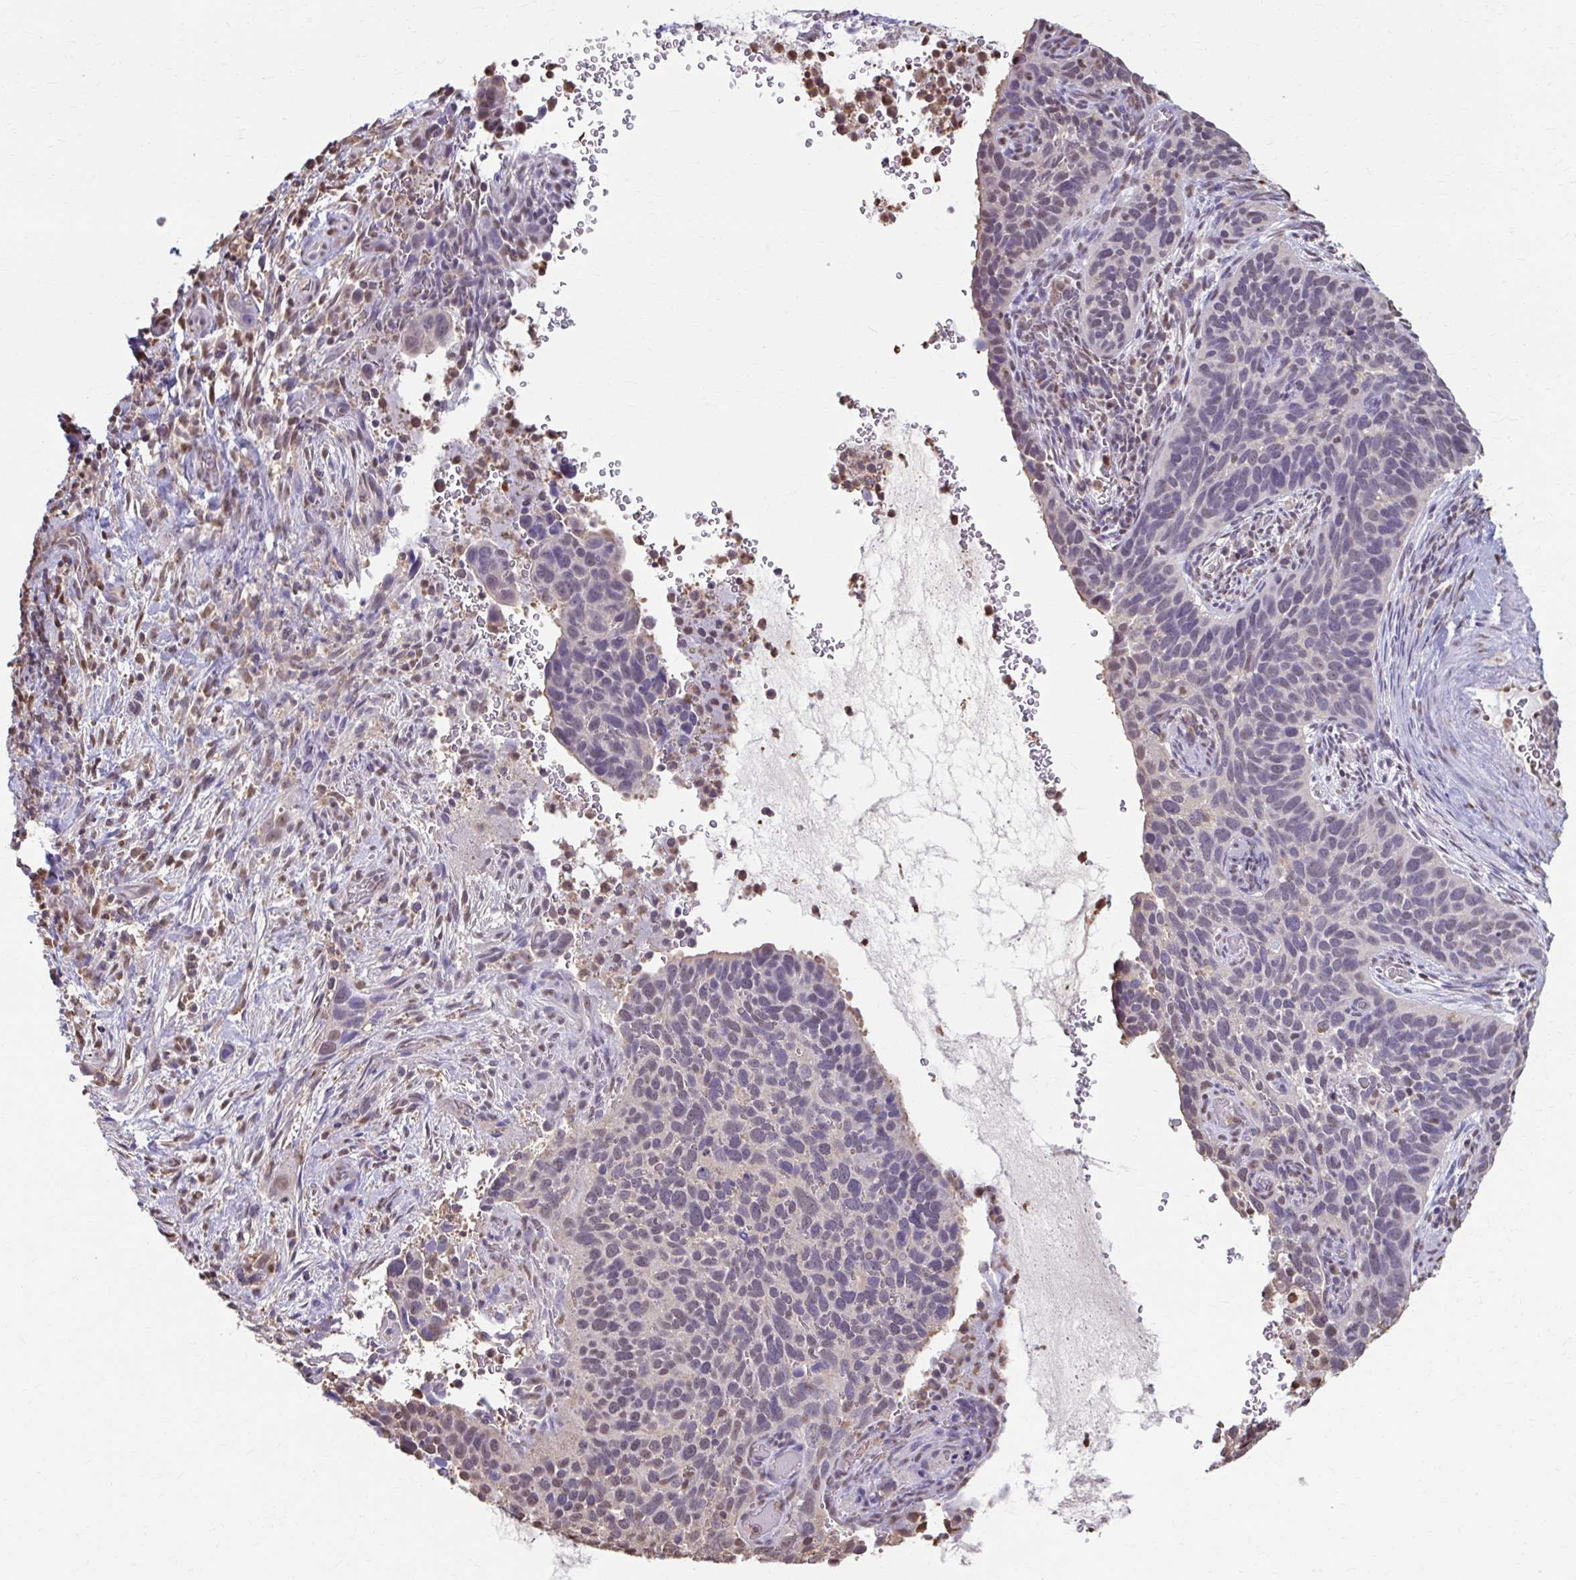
{"staining": {"intensity": "weak", "quantity": "<25%", "location": "nuclear"}, "tissue": "cervical cancer", "cell_type": "Tumor cells", "image_type": "cancer", "snomed": [{"axis": "morphology", "description": "Squamous cell carcinoma, NOS"}, {"axis": "topography", "description": "Cervix"}], "caption": "High power microscopy image of an immunohistochemistry (IHC) photomicrograph of cervical squamous cell carcinoma, revealing no significant expression in tumor cells.", "gene": "ING4", "patient": {"sex": "female", "age": 51}}